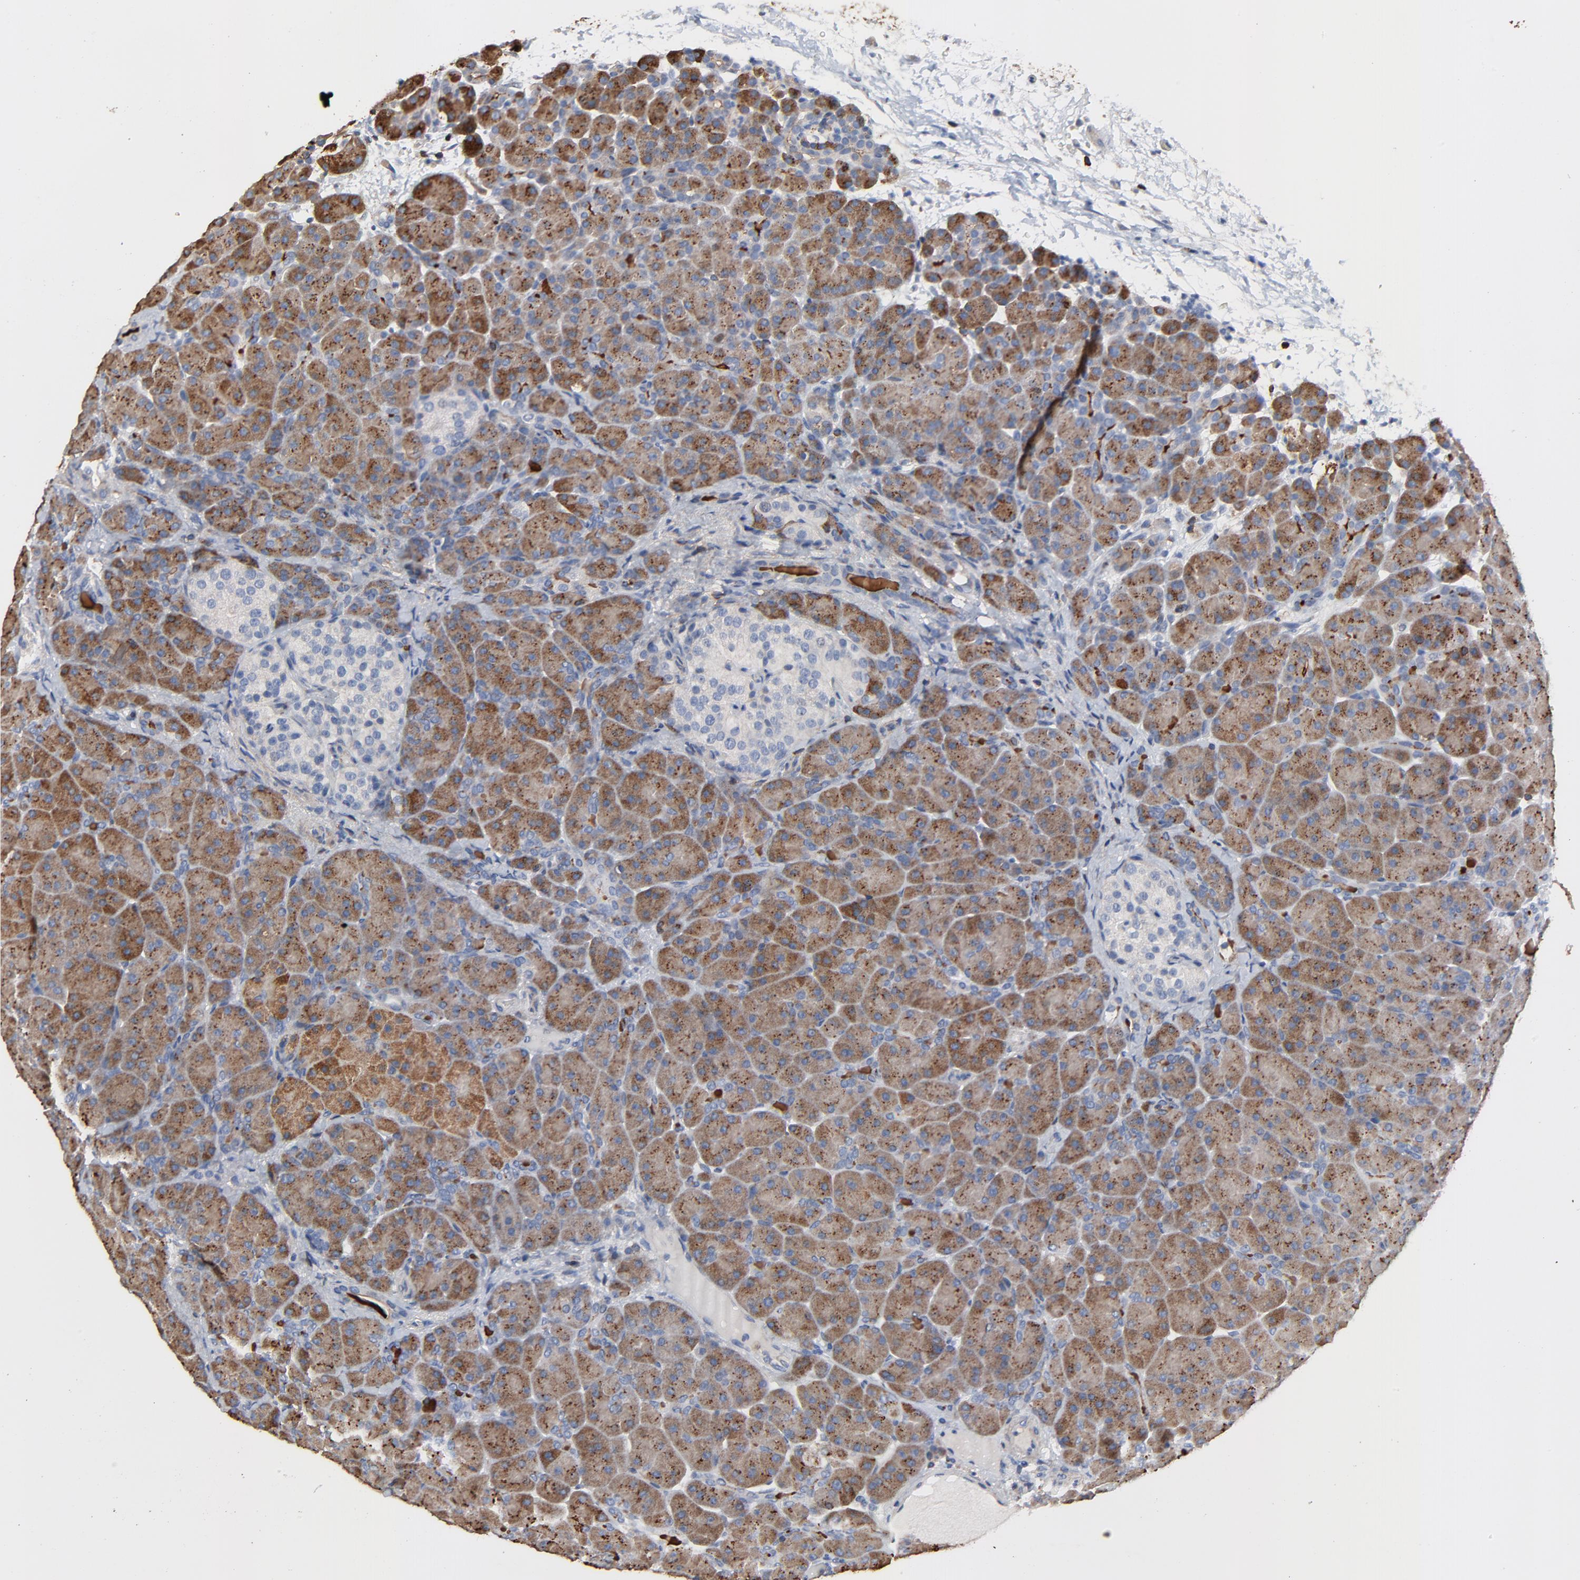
{"staining": {"intensity": "moderate", "quantity": ">75%", "location": "cytoplasmic/membranous"}, "tissue": "pancreas", "cell_type": "Exocrine glandular cells", "image_type": "normal", "snomed": [{"axis": "morphology", "description": "Normal tissue, NOS"}, {"axis": "topography", "description": "Pancreas"}], "caption": "Immunohistochemistry (IHC) micrograph of normal pancreas: pancreas stained using immunohistochemistry (IHC) demonstrates medium levels of moderate protein expression localized specifically in the cytoplasmic/membranous of exocrine glandular cells, appearing as a cytoplasmic/membranous brown color.", "gene": "SKAP1", "patient": {"sex": "male", "age": 66}}